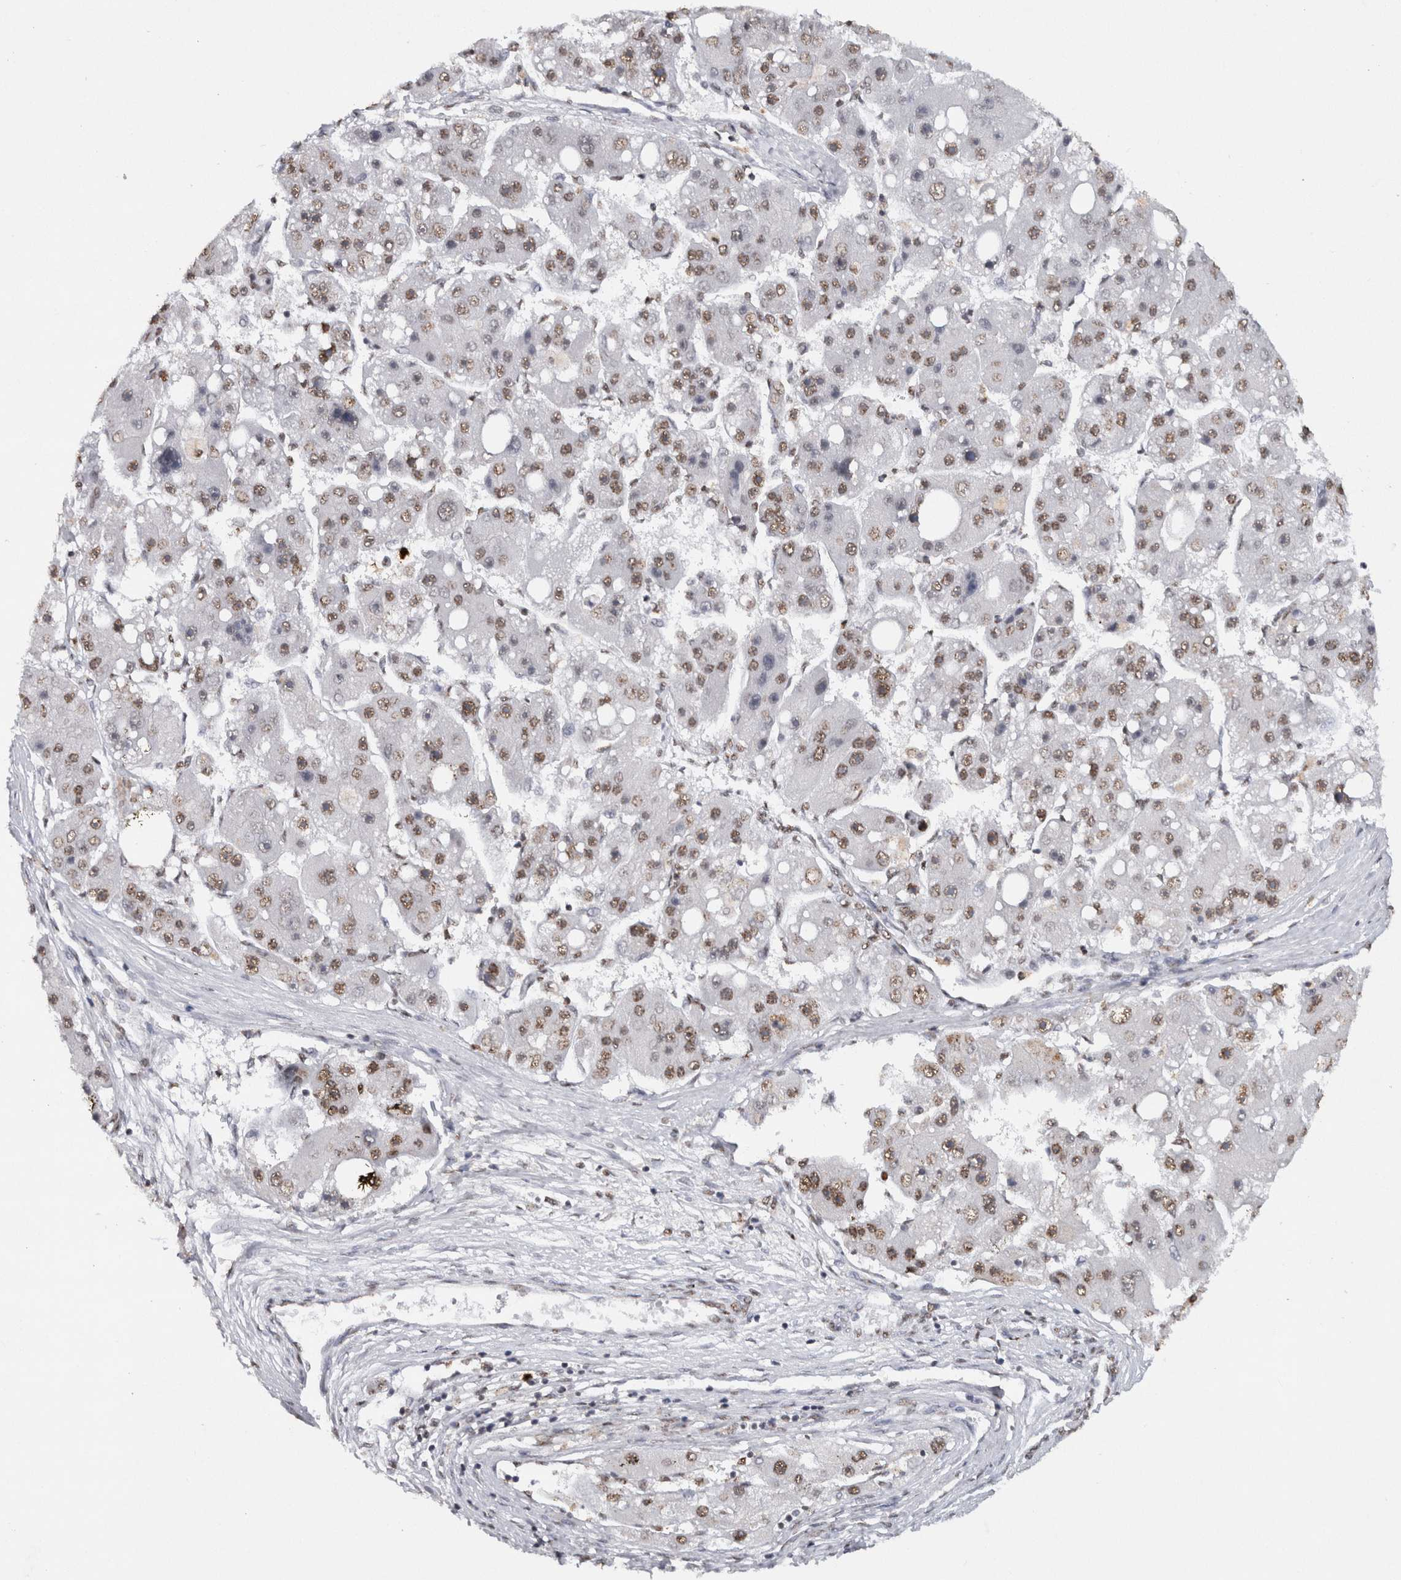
{"staining": {"intensity": "weak", "quantity": ">75%", "location": "nuclear"}, "tissue": "liver cancer", "cell_type": "Tumor cells", "image_type": "cancer", "snomed": [{"axis": "morphology", "description": "Carcinoma, Hepatocellular, NOS"}, {"axis": "topography", "description": "Liver"}], "caption": "Liver cancer (hepatocellular carcinoma) stained with immunohistochemistry (IHC) displays weak nuclear positivity in approximately >75% of tumor cells. (brown staining indicates protein expression, while blue staining denotes nuclei).", "gene": "RPS6KA2", "patient": {"sex": "female", "age": 61}}